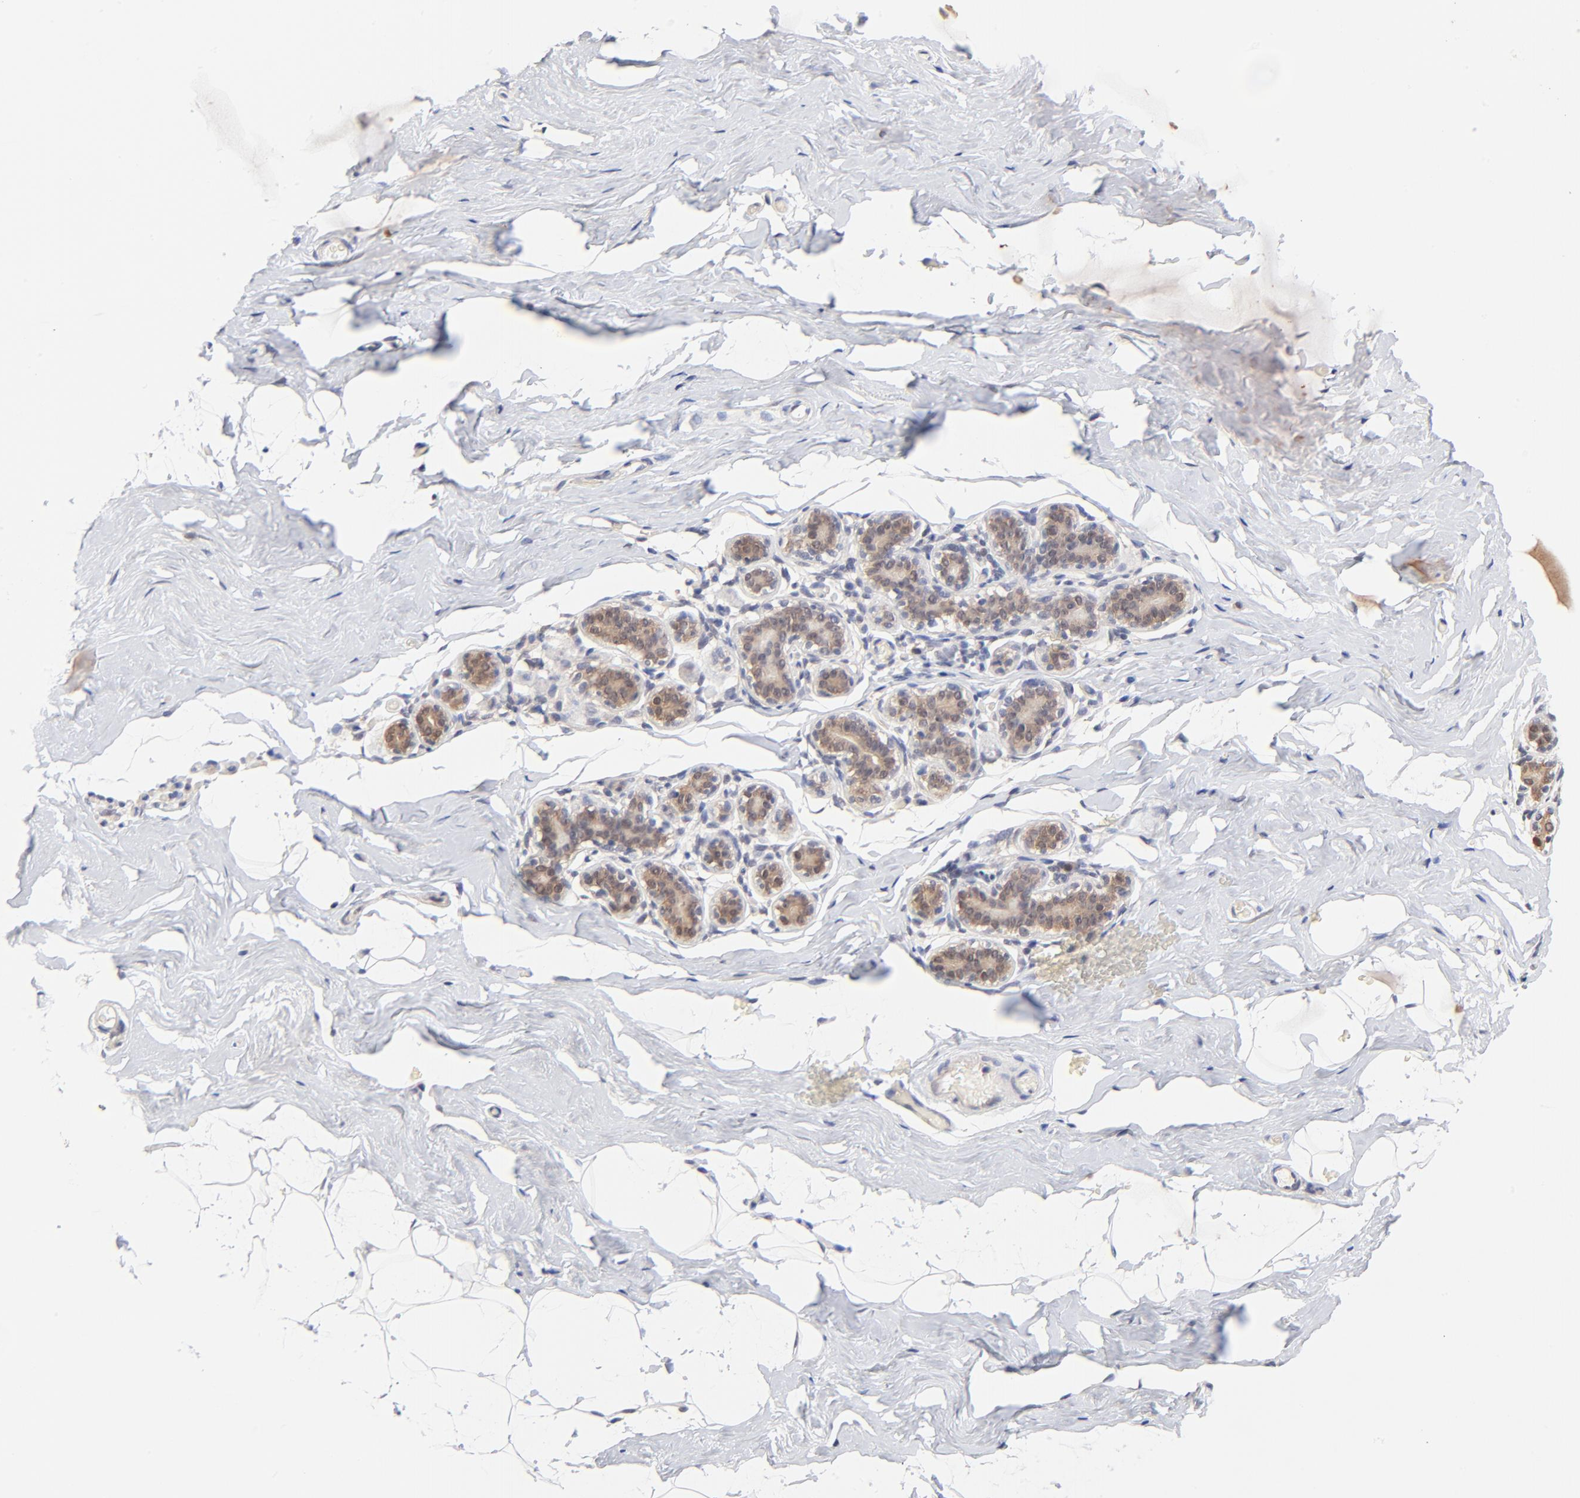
{"staining": {"intensity": "negative", "quantity": "none", "location": "none"}, "tissue": "breast", "cell_type": "Adipocytes", "image_type": "normal", "snomed": [{"axis": "morphology", "description": "Normal tissue, NOS"}, {"axis": "topography", "description": "Breast"}, {"axis": "topography", "description": "Soft tissue"}], "caption": "This is a photomicrograph of immunohistochemistry (IHC) staining of unremarkable breast, which shows no expression in adipocytes.", "gene": "TXNL1", "patient": {"sex": "female", "age": 75}}